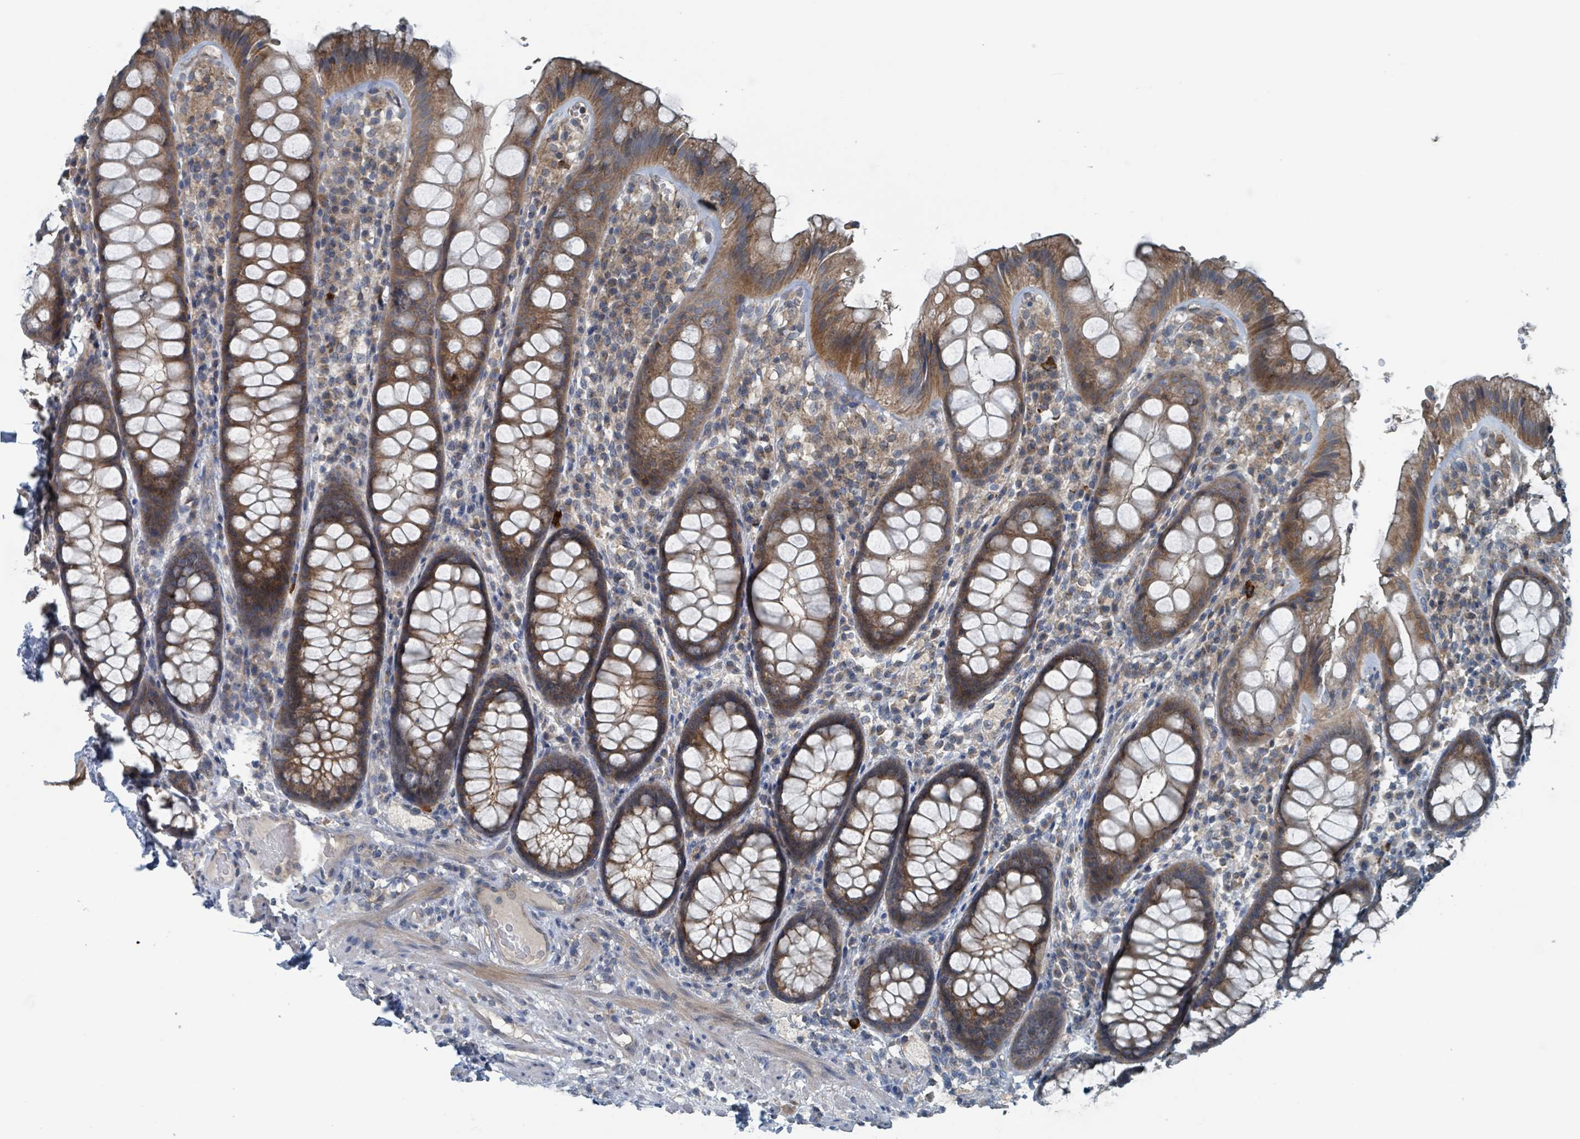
{"staining": {"intensity": "moderate", "quantity": ">75%", "location": "cytoplasmic/membranous"}, "tissue": "rectum", "cell_type": "Glandular cells", "image_type": "normal", "snomed": [{"axis": "morphology", "description": "Normal tissue, NOS"}, {"axis": "topography", "description": "Rectum"}], "caption": "Moderate cytoplasmic/membranous expression is identified in about >75% of glandular cells in unremarkable rectum. The protein is stained brown, and the nuclei are stained in blue (DAB (3,3'-diaminobenzidine) IHC with brightfield microscopy, high magnification).", "gene": "ACBD4", "patient": {"sex": "male", "age": 83}}